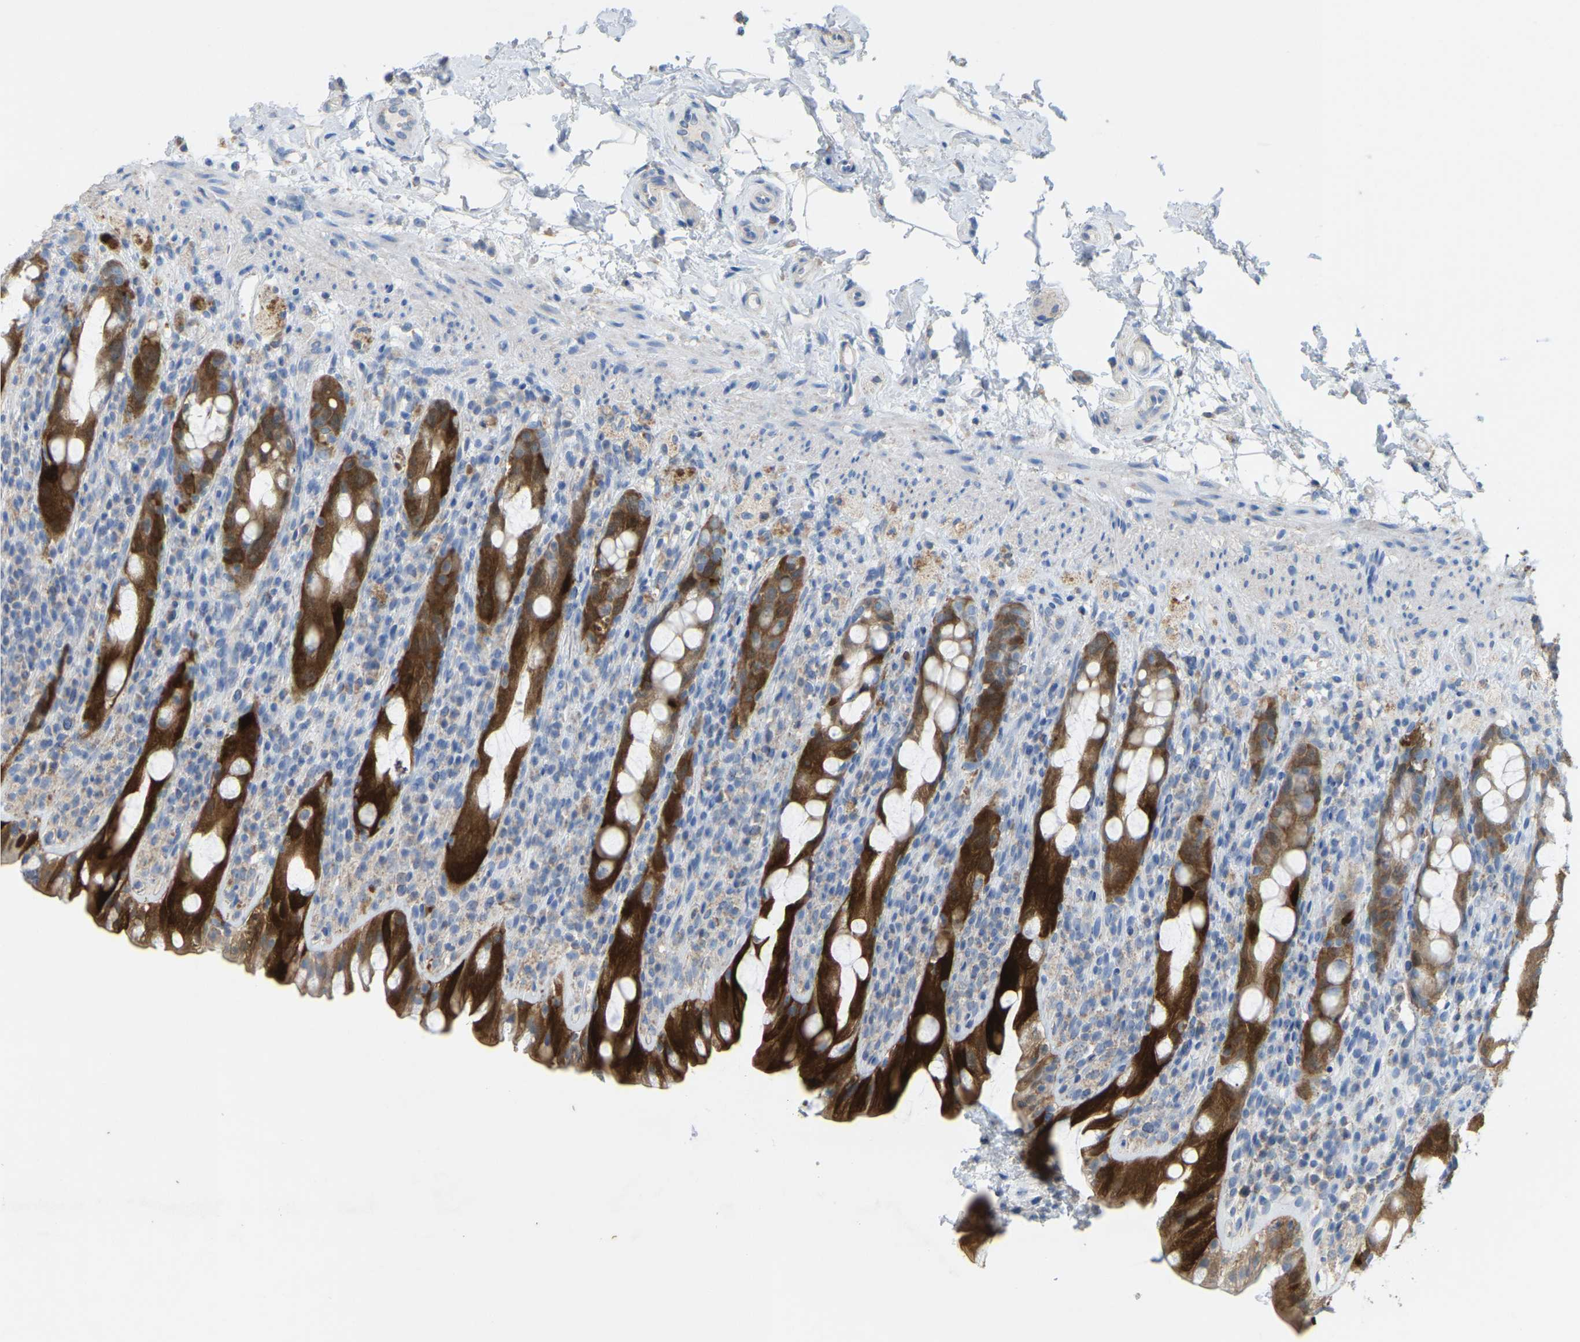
{"staining": {"intensity": "strong", "quantity": "25%-75%", "location": "cytoplasmic/membranous"}, "tissue": "rectum", "cell_type": "Glandular cells", "image_type": "normal", "snomed": [{"axis": "morphology", "description": "Normal tissue, NOS"}, {"axis": "topography", "description": "Rectum"}], "caption": "Protein expression analysis of benign rectum displays strong cytoplasmic/membranous positivity in approximately 25%-75% of glandular cells.", "gene": "SERPINB5", "patient": {"sex": "male", "age": 44}}